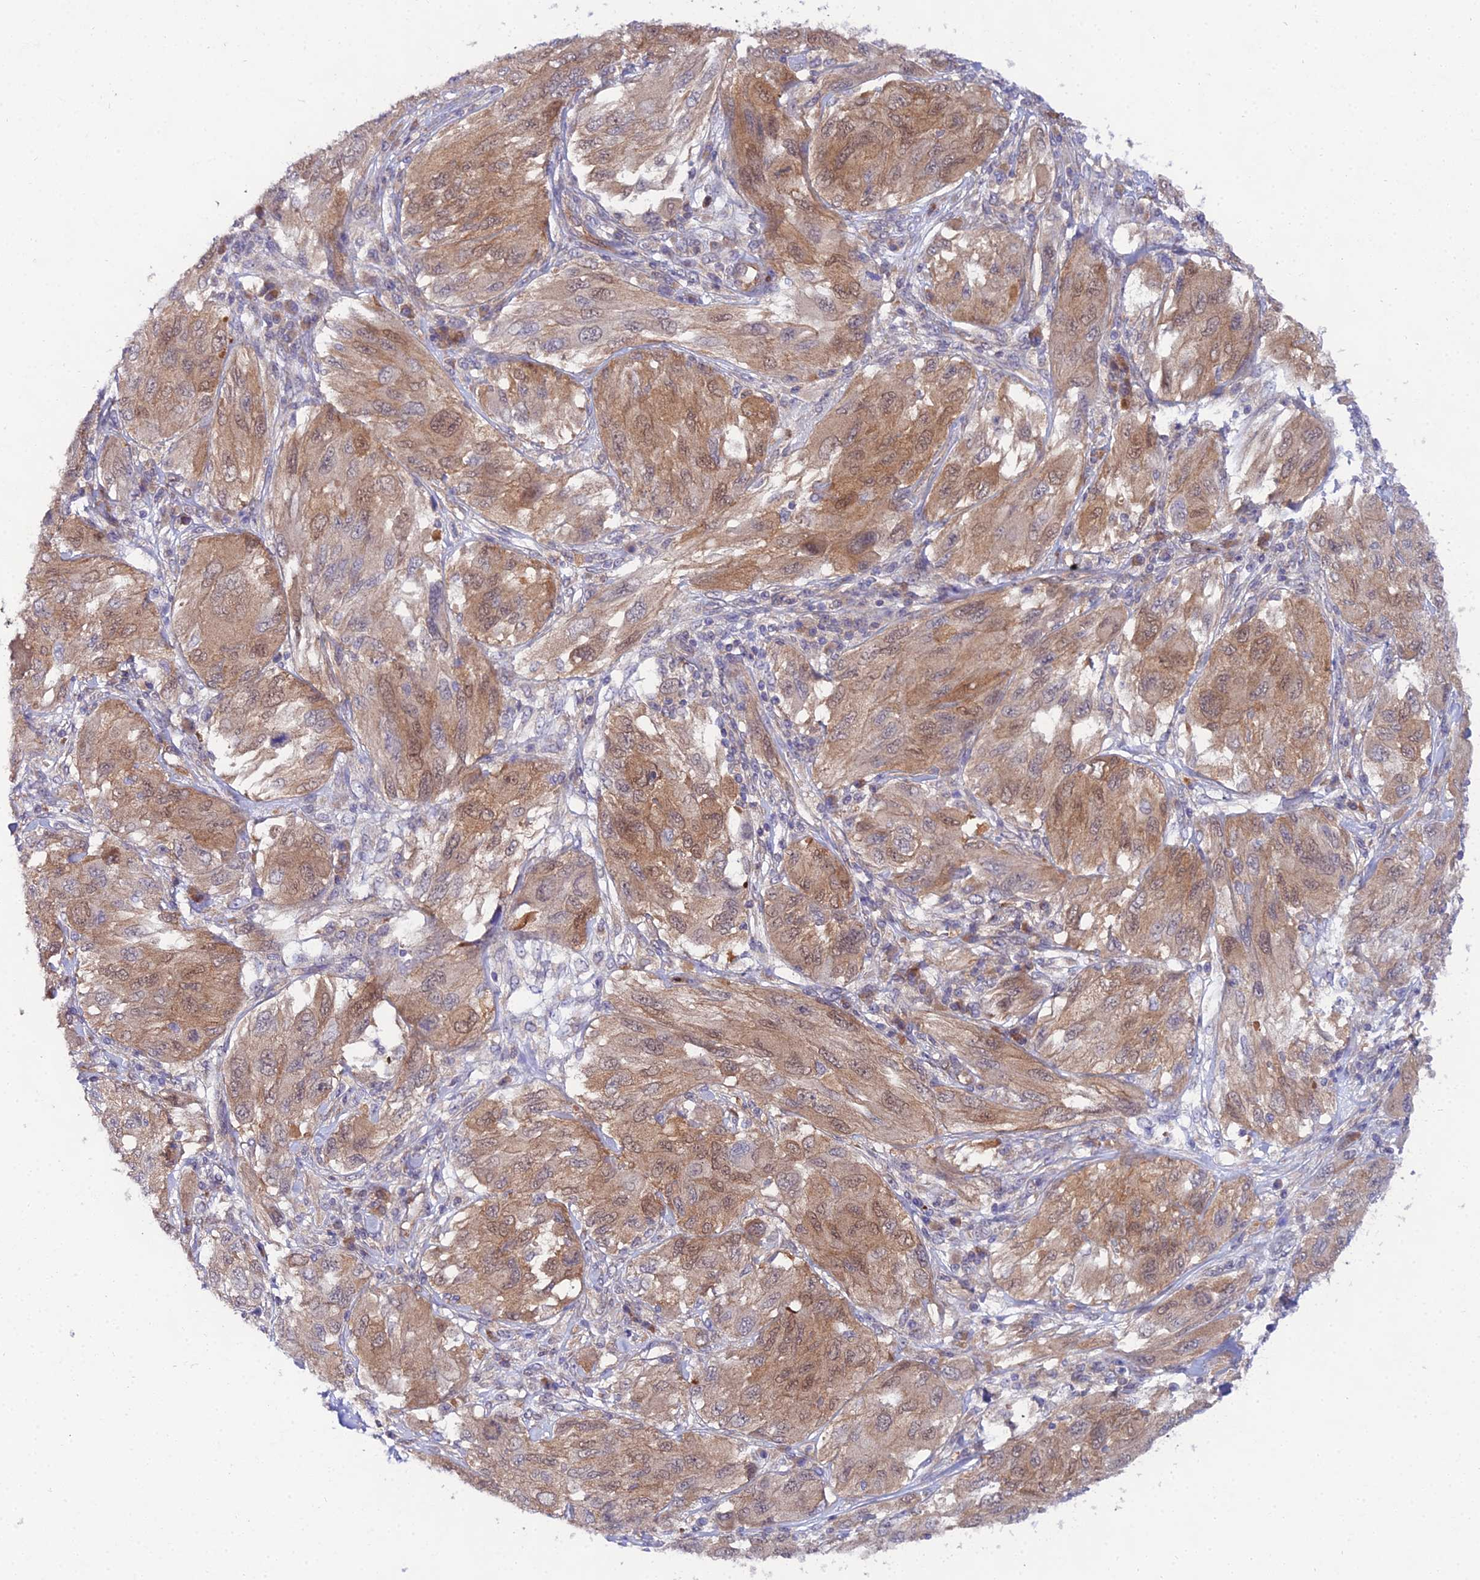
{"staining": {"intensity": "moderate", "quantity": ">75%", "location": "cytoplasmic/membranous,nuclear"}, "tissue": "melanoma", "cell_type": "Tumor cells", "image_type": "cancer", "snomed": [{"axis": "morphology", "description": "Malignant melanoma, NOS"}, {"axis": "topography", "description": "Skin"}], "caption": "DAB immunohistochemical staining of melanoma displays moderate cytoplasmic/membranous and nuclear protein positivity in about >75% of tumor cells.", "gene": "PPP2R2C", "patient": {"sex": "female", "age": 91}}